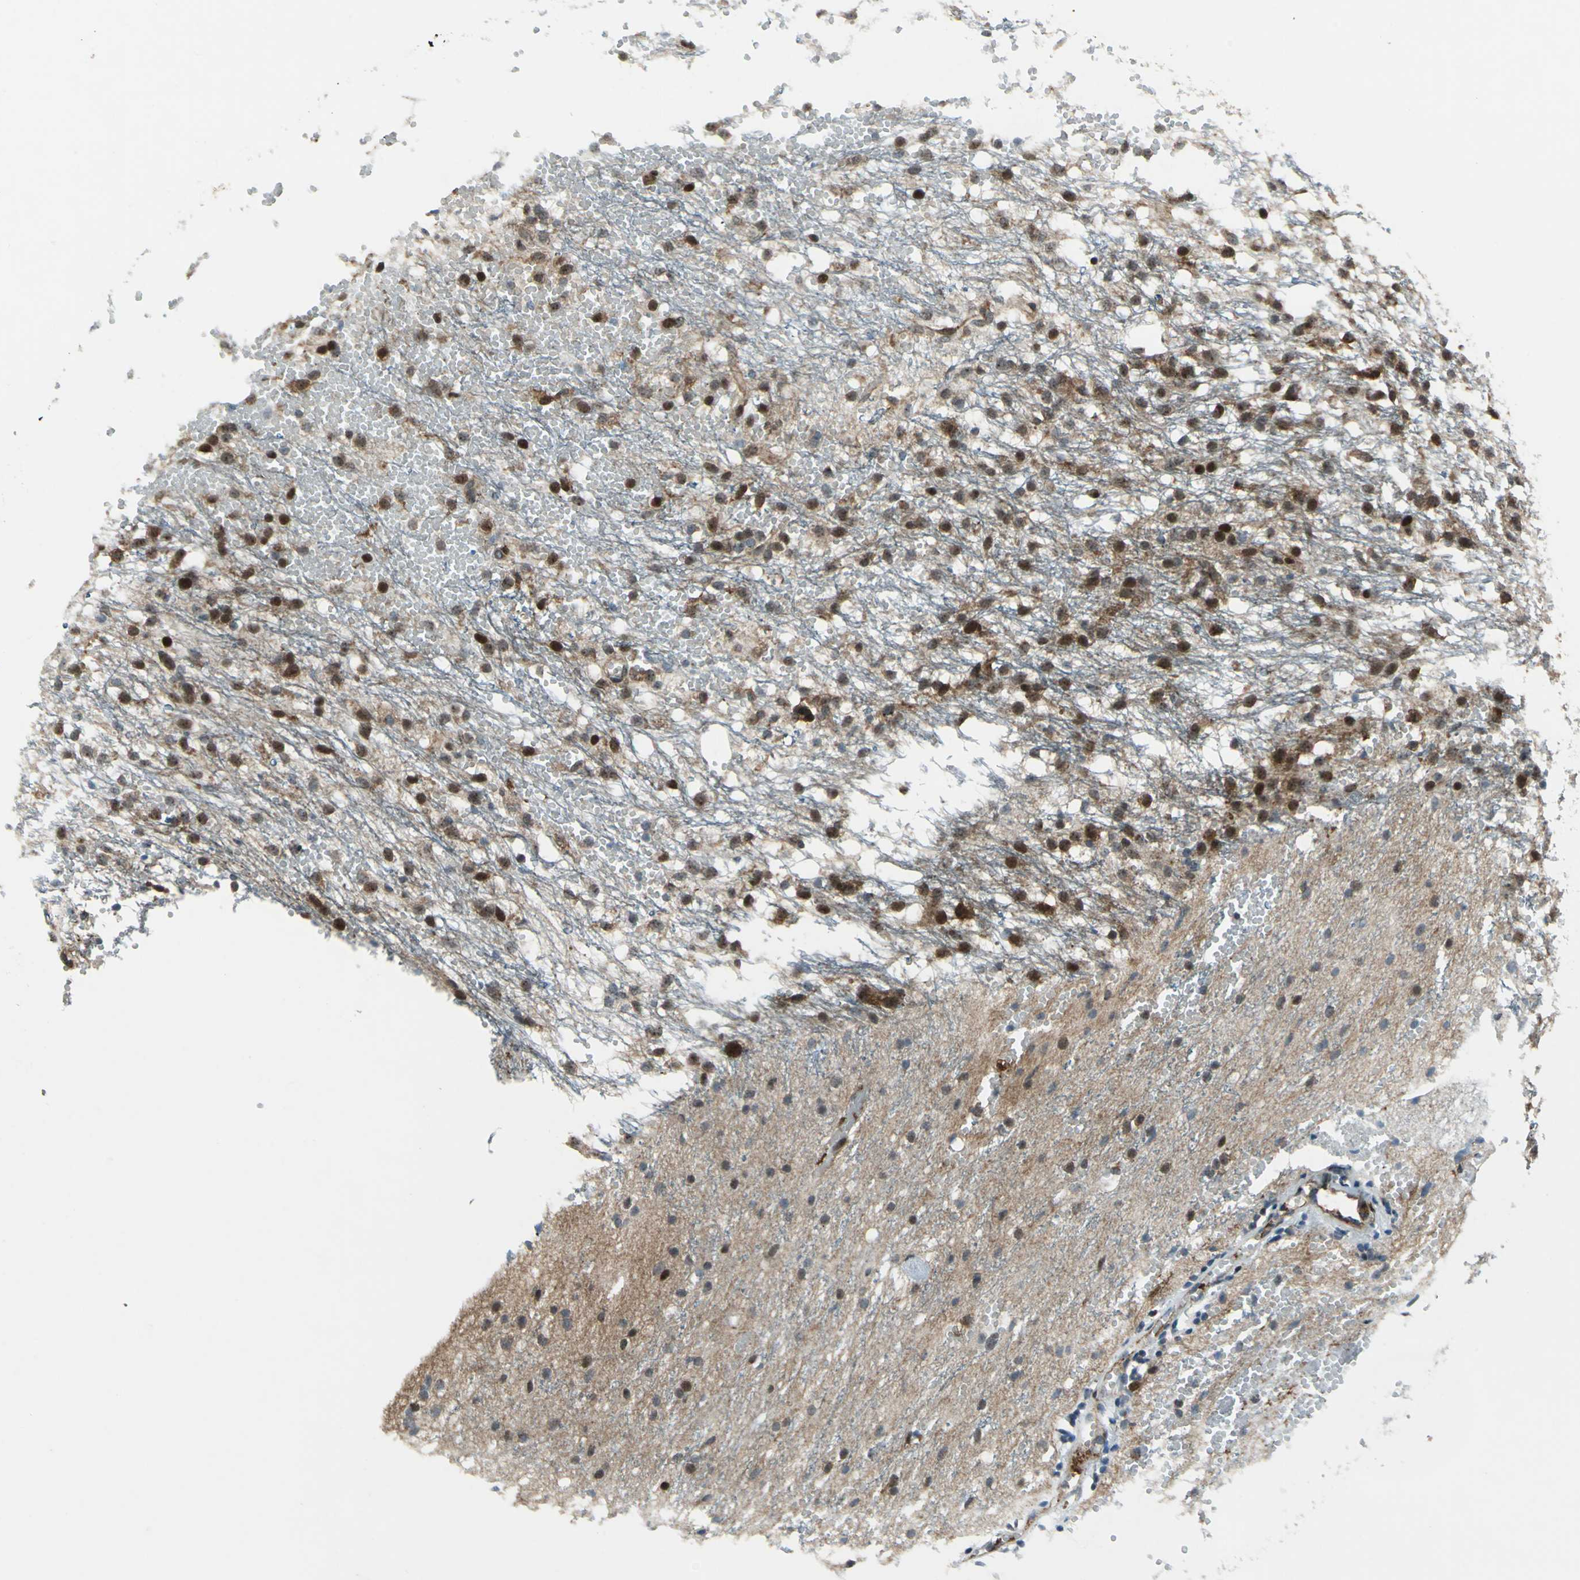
{"staining": {"intensity": "moderate", "quantity": "25%-75%", "location": "nuclear"}, "tissue": "glioma", "cell_type": "Tumor cells", "image_type": "cancer", "snomed": [{"axis": "morphology", "description": "Glioma, malignant, High grade"}, {"axis": "topography", "description": "Brain"}], "caption": "IHC micrograph of human glioma stained for a protein (brown), which reveals medium levels of moderate nuclear expression in approximately 25%-75% of tumor cells.", "gene": "AATF", "patient": {"sex": "female", "age": 59}}